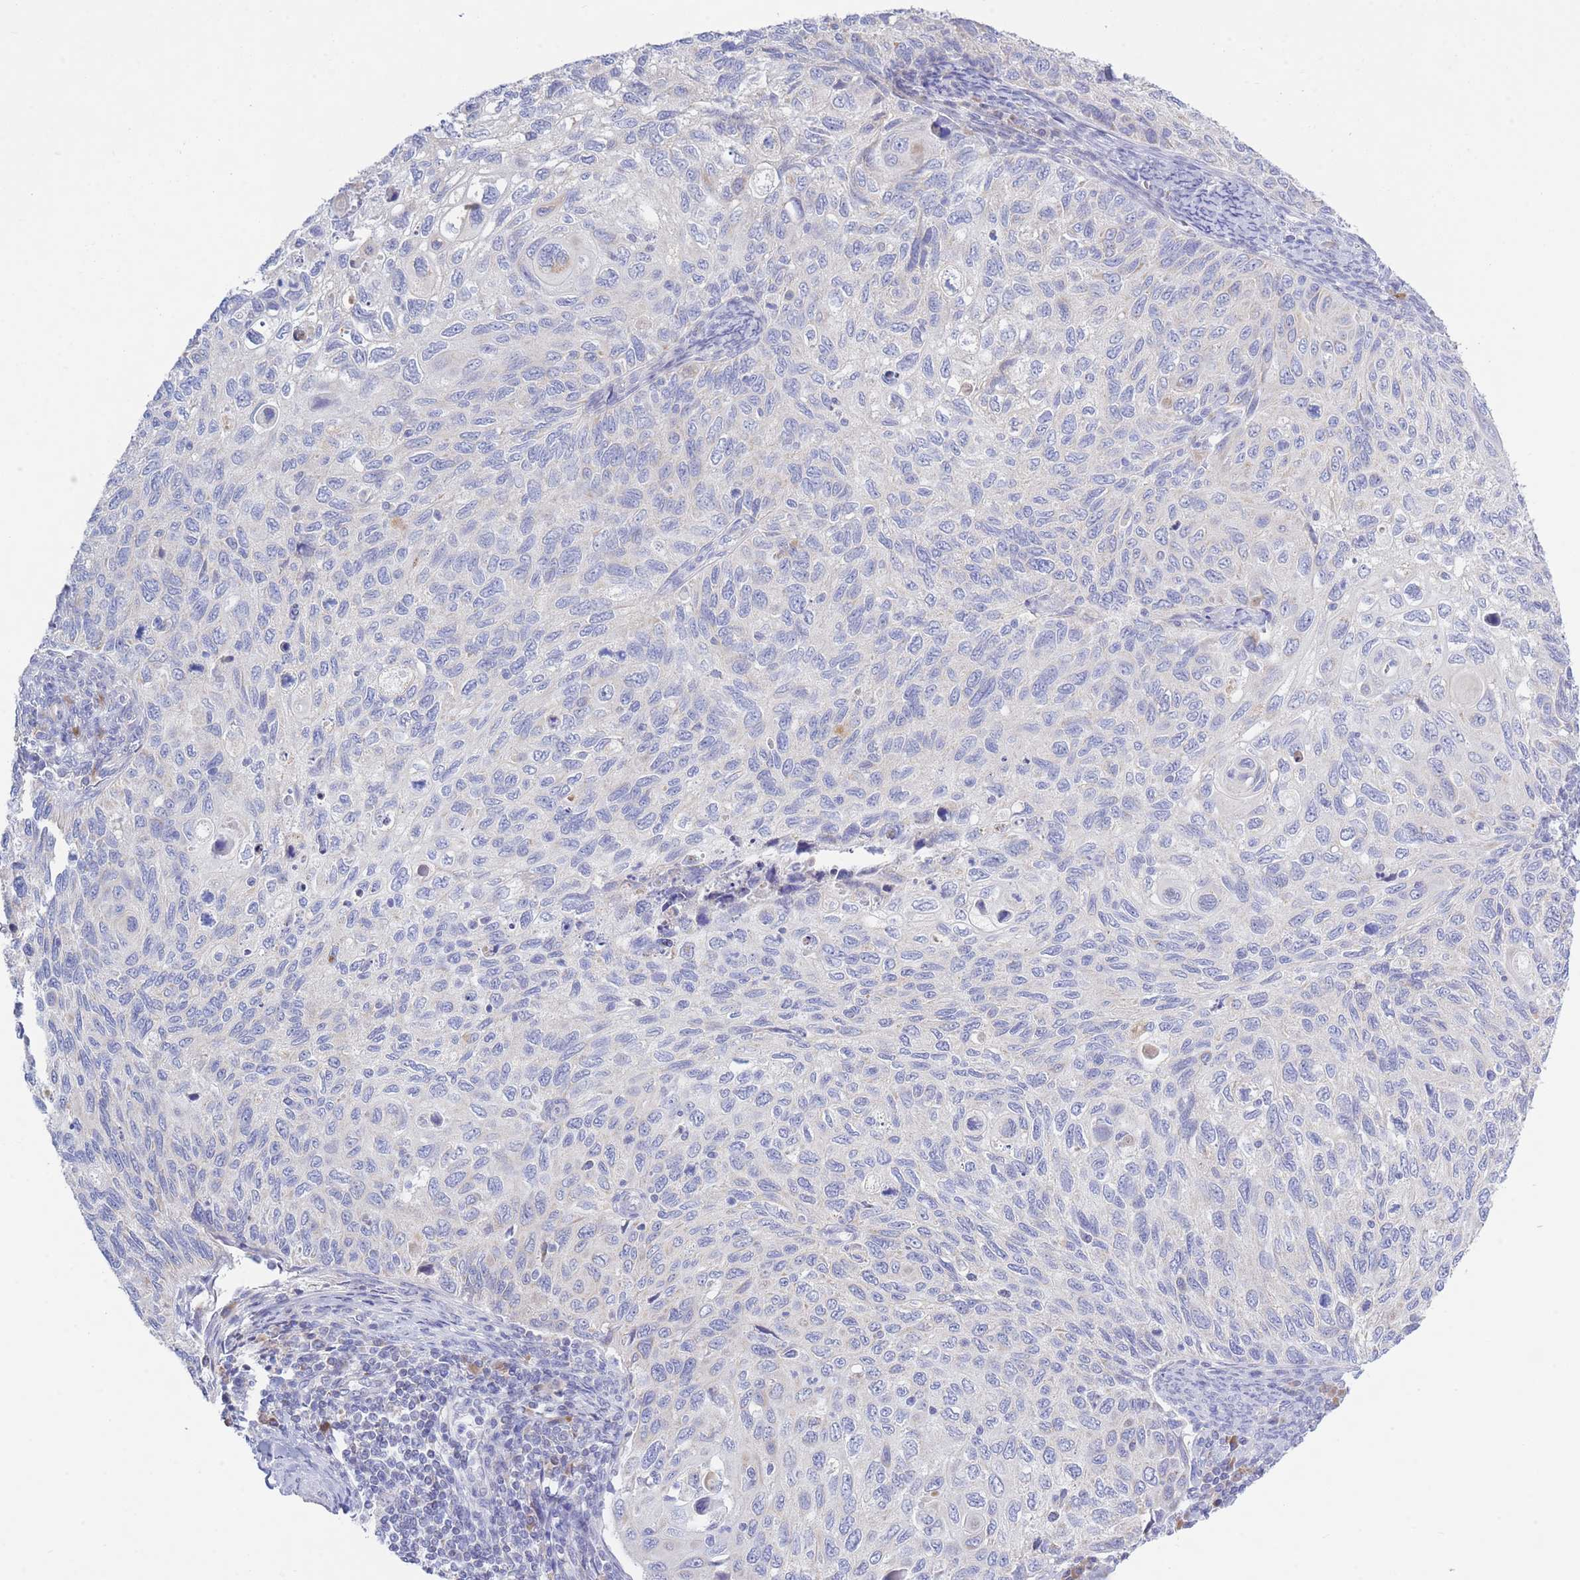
{"staining": {"intensity": "negative", "quantity": "none", "location": "none"}, "tissue": "cervical cancer", "cell_type": "Tumor cells", "image_type": "cancer", "snomed": [{"axis": "morphology", "description": "Squamous cell carcinoma, NOS"}, {"axis": "topography", "description": "Cervix"}], "caption": "IHC image of neoplastic tissue: cervical squamous cell carcinoma stained with DAB (3,3'-diaminobenzidine) reveals no significant protein staining in tumor cells. (DAB (3,3'-diaminobenzidine) immunohistochemistry (IHC) with hematoxylin counter stain).", "gene": "NANP", "patient": {"sex": "female", "age": 70}}